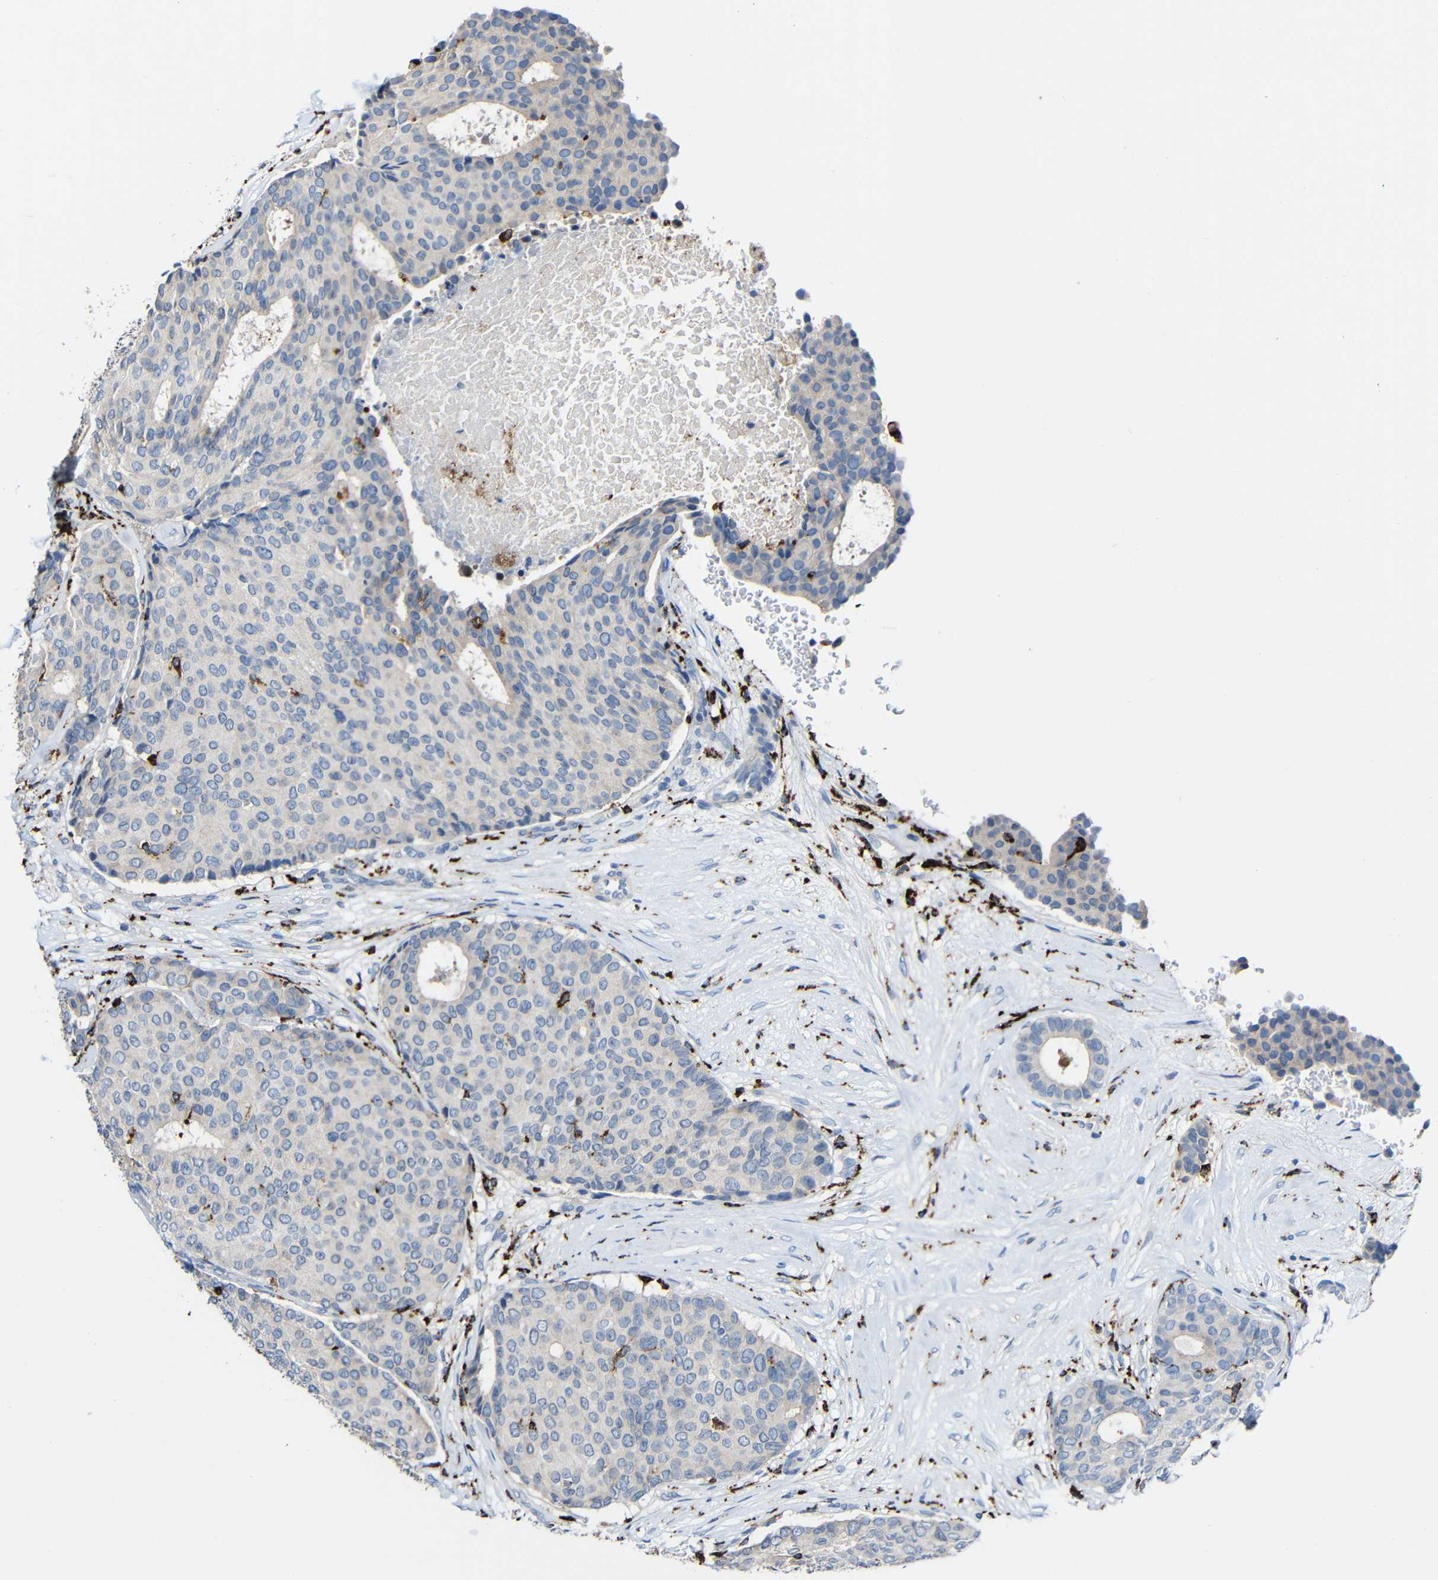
{"staining": {"intensity": "weak", "quantity": "<25%", "location": "cytoplasmic/membranous"}, "tissue": "breast cancer", "cell_type": "Tumor cells", "image_type": "cancer", "snomed": [{"axis": "morphology", "description": "Duct carcinoma"}, {"axis": "topography", "description": "Breast"}], "caption": "Immunohistochemistry of breast infiltrating ductal carcinoma displays no staining in tumor cells.", "gene": "HLA-DMA", "patient": {"sex": "female", "age": 75}}